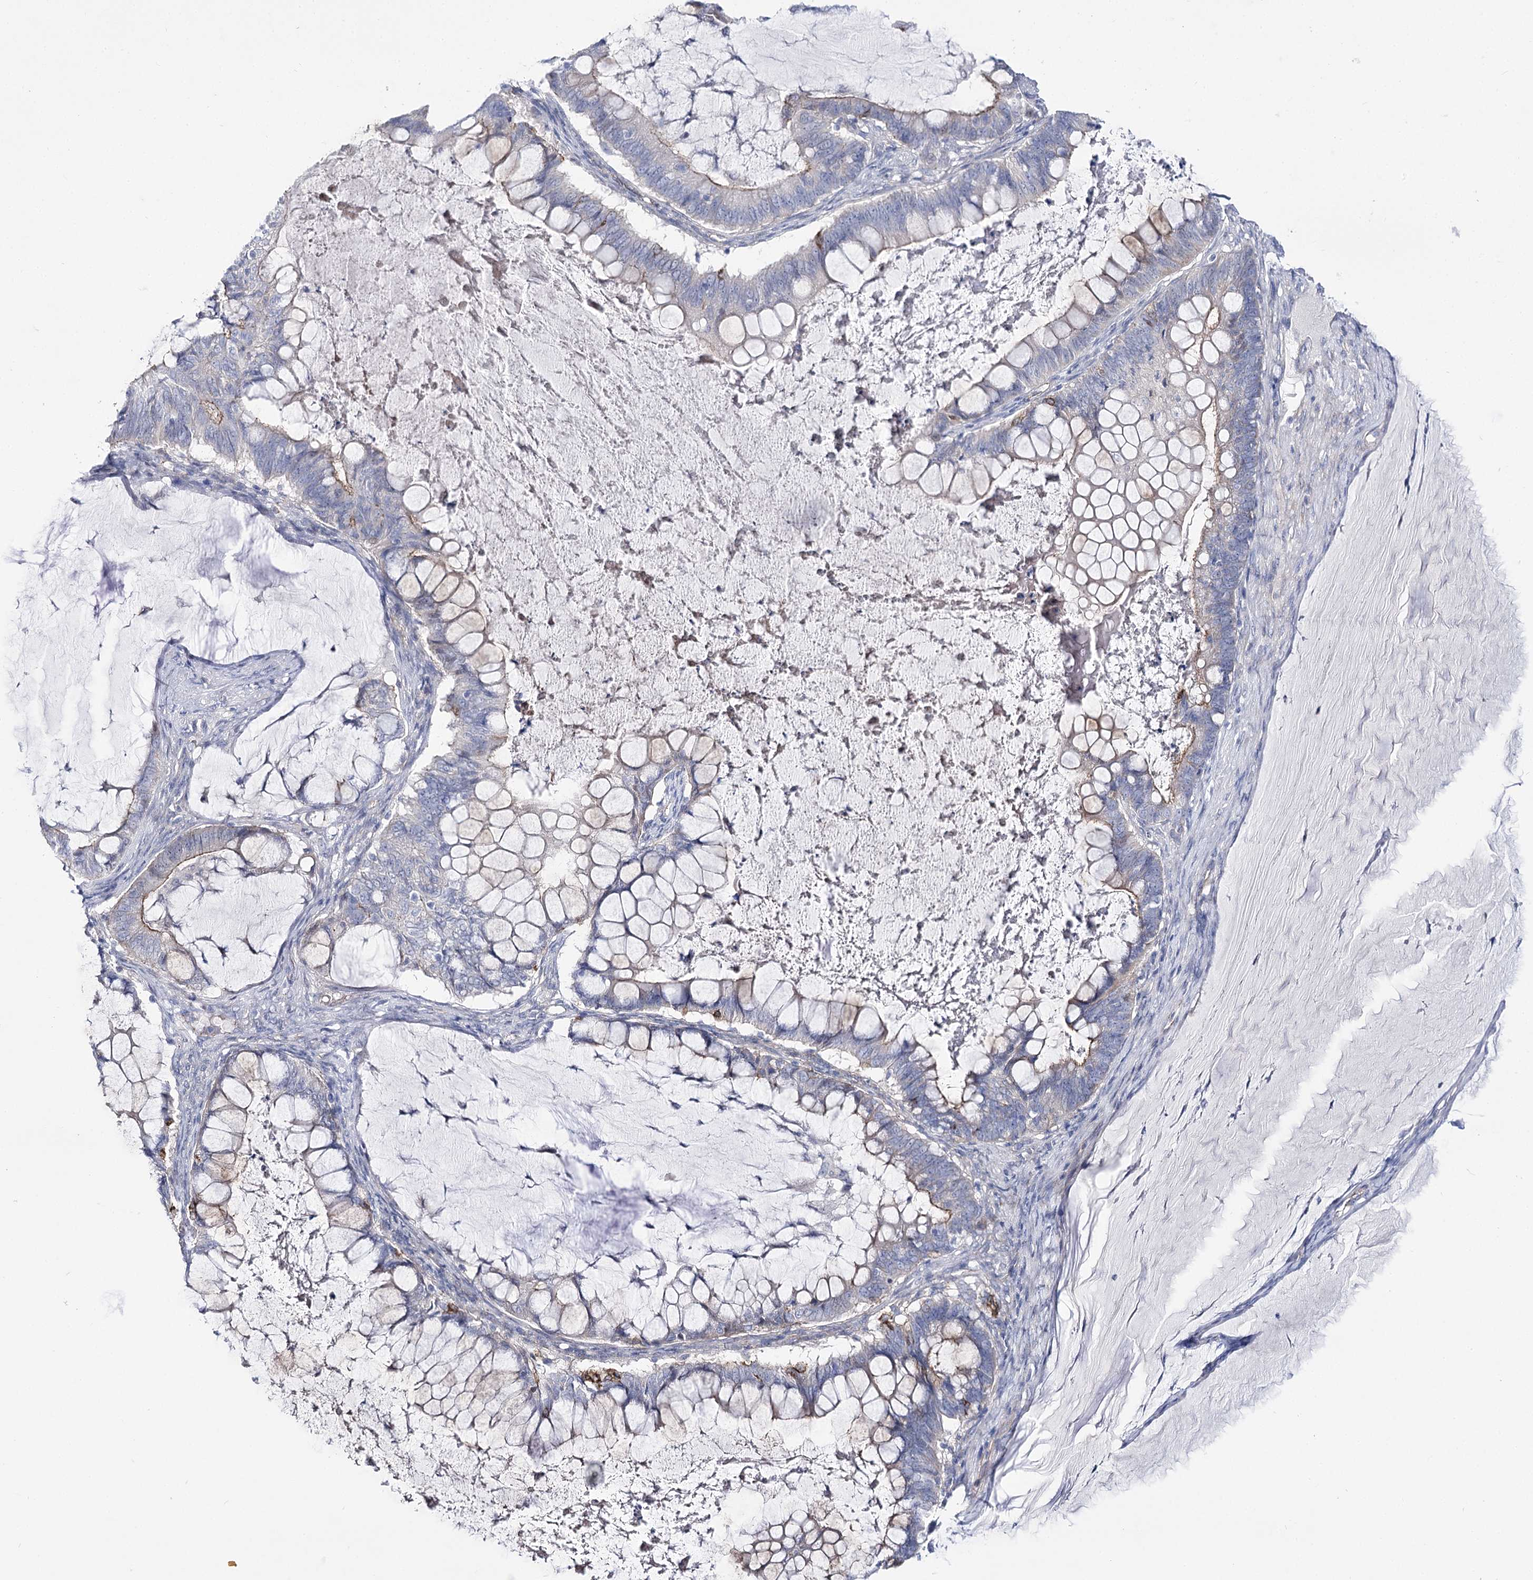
{"staining": {"intensity": "weak", "quantity": "<25%", "location": "cytoplasmic/membranous"}, "tissue": "ovarian cancer", "cell_type": "Tumor cells", "image_type": "cancer", "snomed": [{"axis": "morphology", "description": "Cystadenocarcinoma, mucinous, NOS"}, {"axis": "topography", "description": "Ovary"}], "caption": "IHC photomicrograph of mucinous cystadenocarcinoma (ovarian) stained for a protein (brown), which reveals no staining in tumor cells. (Brightfield microscopy of DAB (3,3'-diaminobenzidine) immunohistochemistry (IHC) at high magnification).", "gene": "NRAP", "patient": {"sex": "female", "age": 61}}